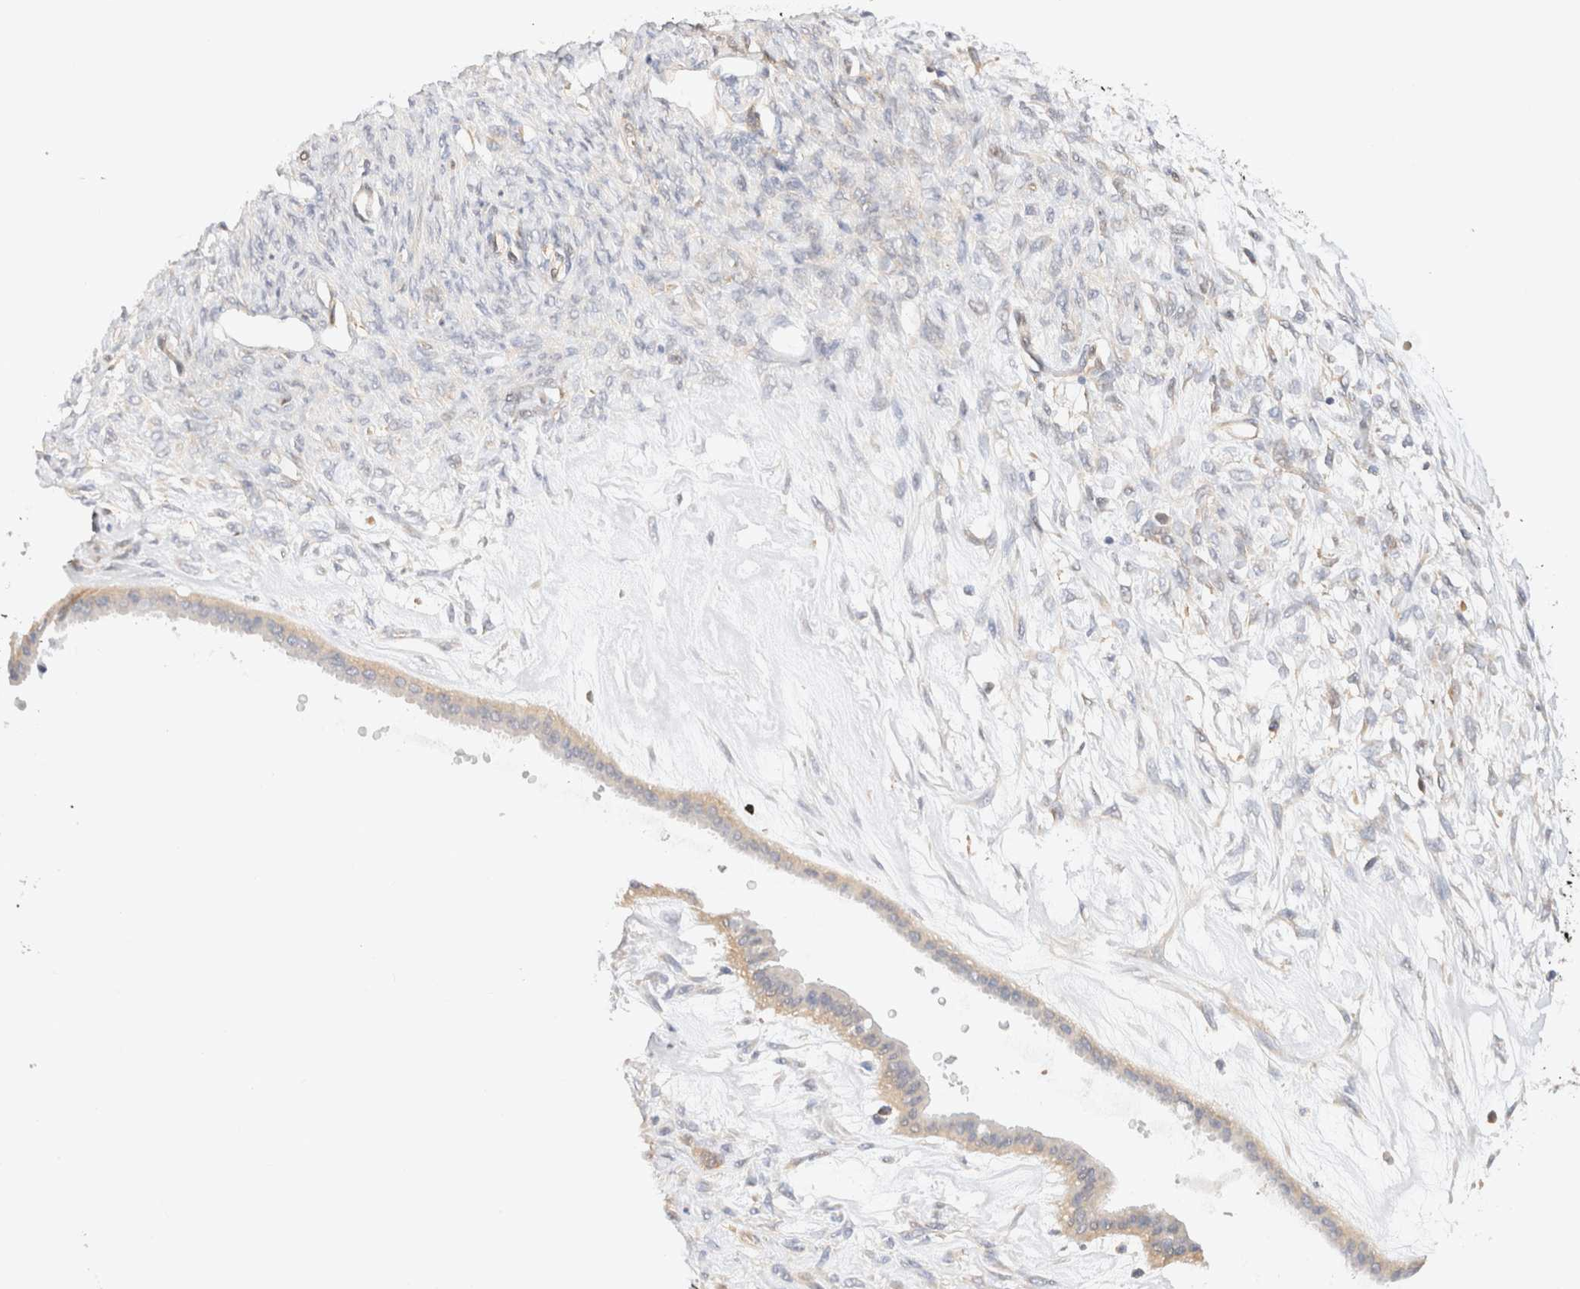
{"staining": {"intensity": "weak", "quantity": "25%-75%", "location": "cytoplasmic/membranous"}, "tissue": "ovarian cancer", "cell_type": "Tumor cells", "image_type": "cancer", "snomed": [{"axis": "morphology", "description": "Cystadenocarcinoma, mucinous, NOS"}, {"axis": "topography", "description": "Ovary"}], "caption": "Immunohistochemistry (DAB) staining of human ovarian cancer (mucinous cystadenocarcinoma) shows weak cytoplasmic/membranous protein staining in about 25%-75% of tumor cells.", "gene": "RABEP1", "patient": {"sex": "female", "age": 73}}